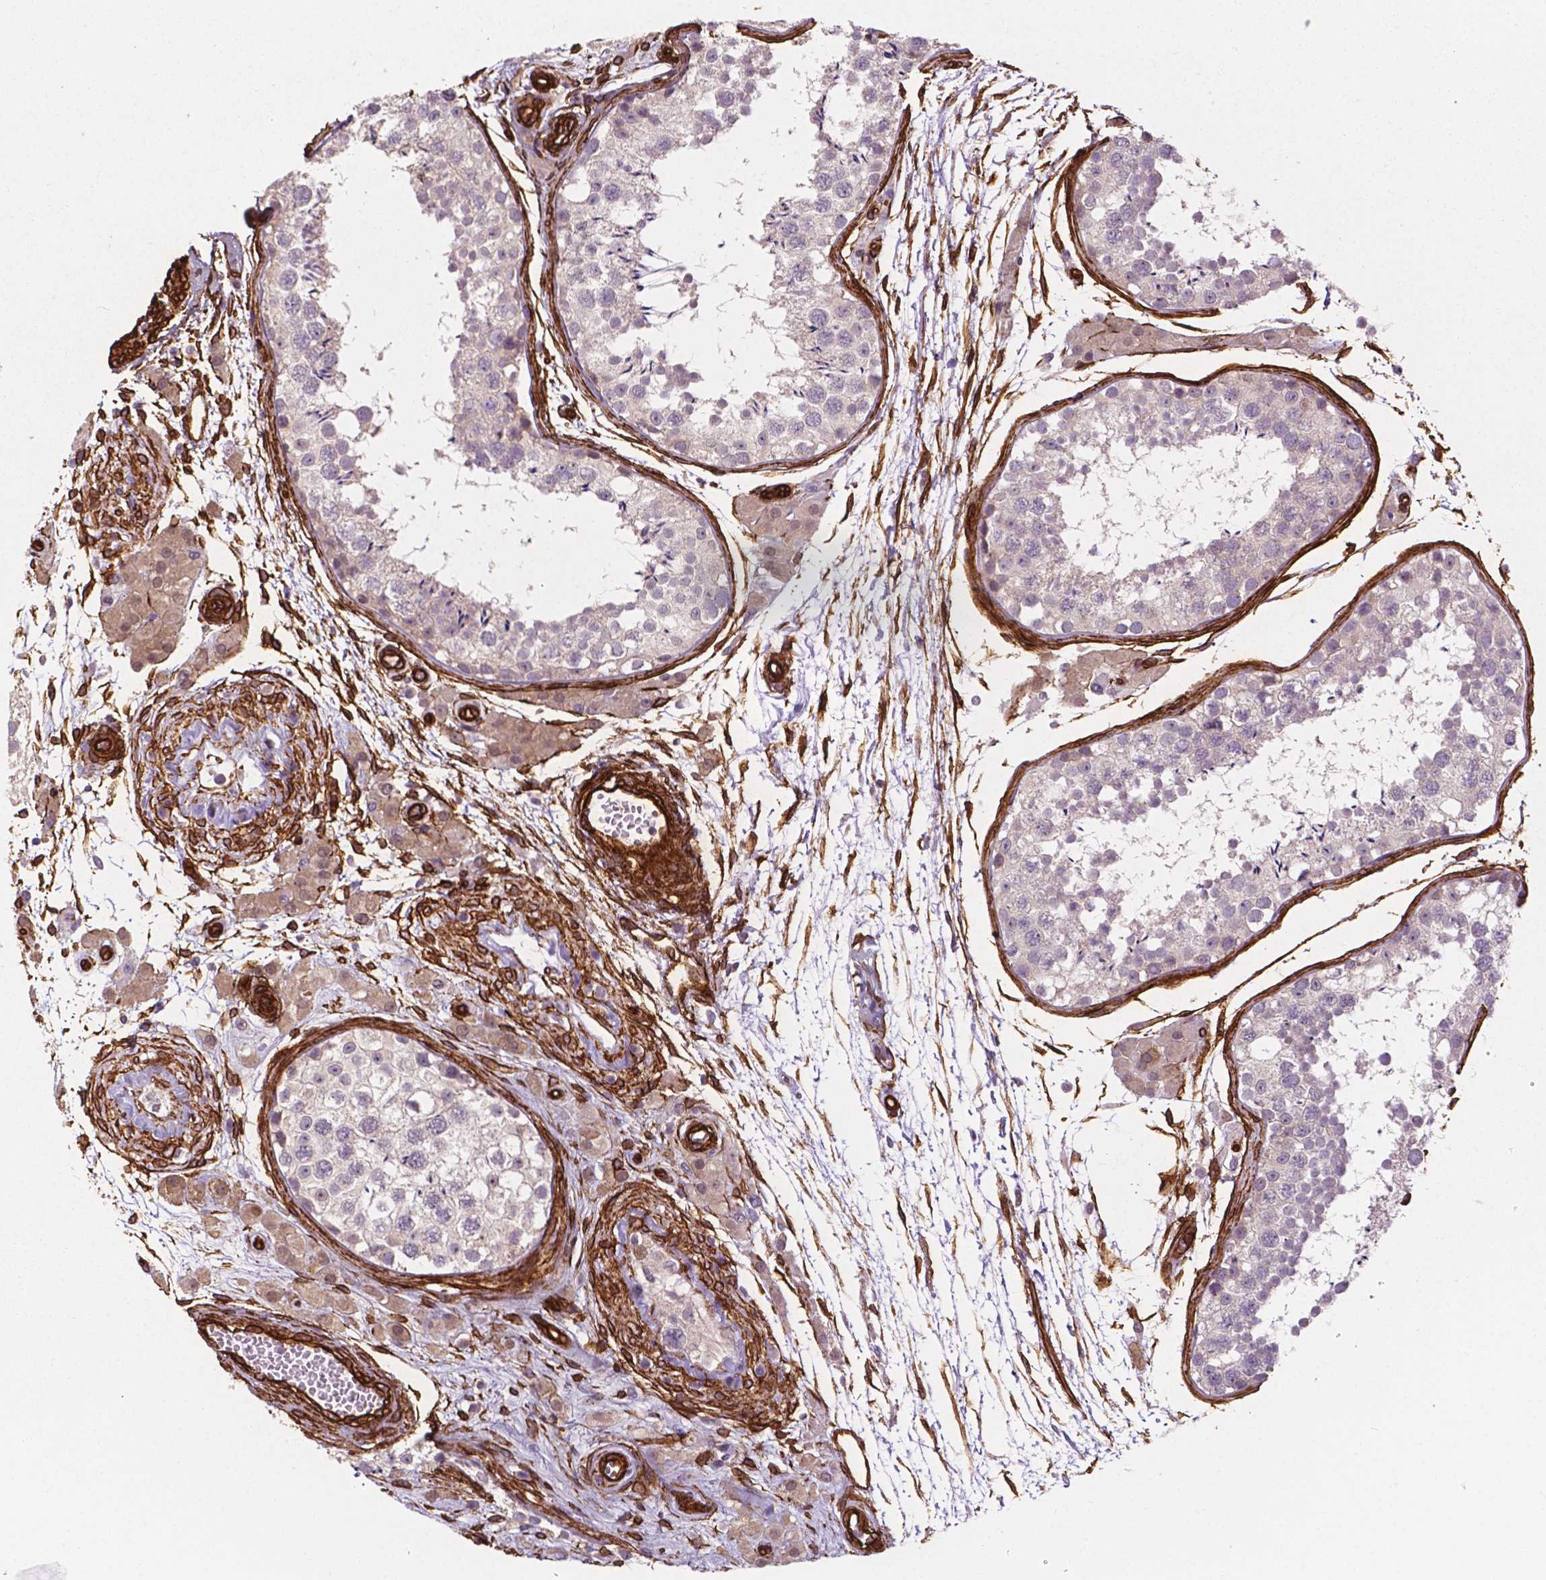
{"staining": {"intensity": "negative", "quantity": "none", "location": "none"}, "tissue": "testis", "cell_type": "Cells in seminiferous ducts", "image_type": "normal", "snomed": [{"axis": "morphology", "description": "Normal tissue, NOS"}, {"axis": "morphology", "description": "Seminoma, NOS"}, {"axis": "topography", "description": "Testis"}], "caption": "Immunohistochemistry (IHC) micrograph of normal human testis stained for a protein (brown), which exhibits no staining in cells in seminiferous ducts.", "gene": "EGFL8", "patient": {"sex": "male", "age": 29}}